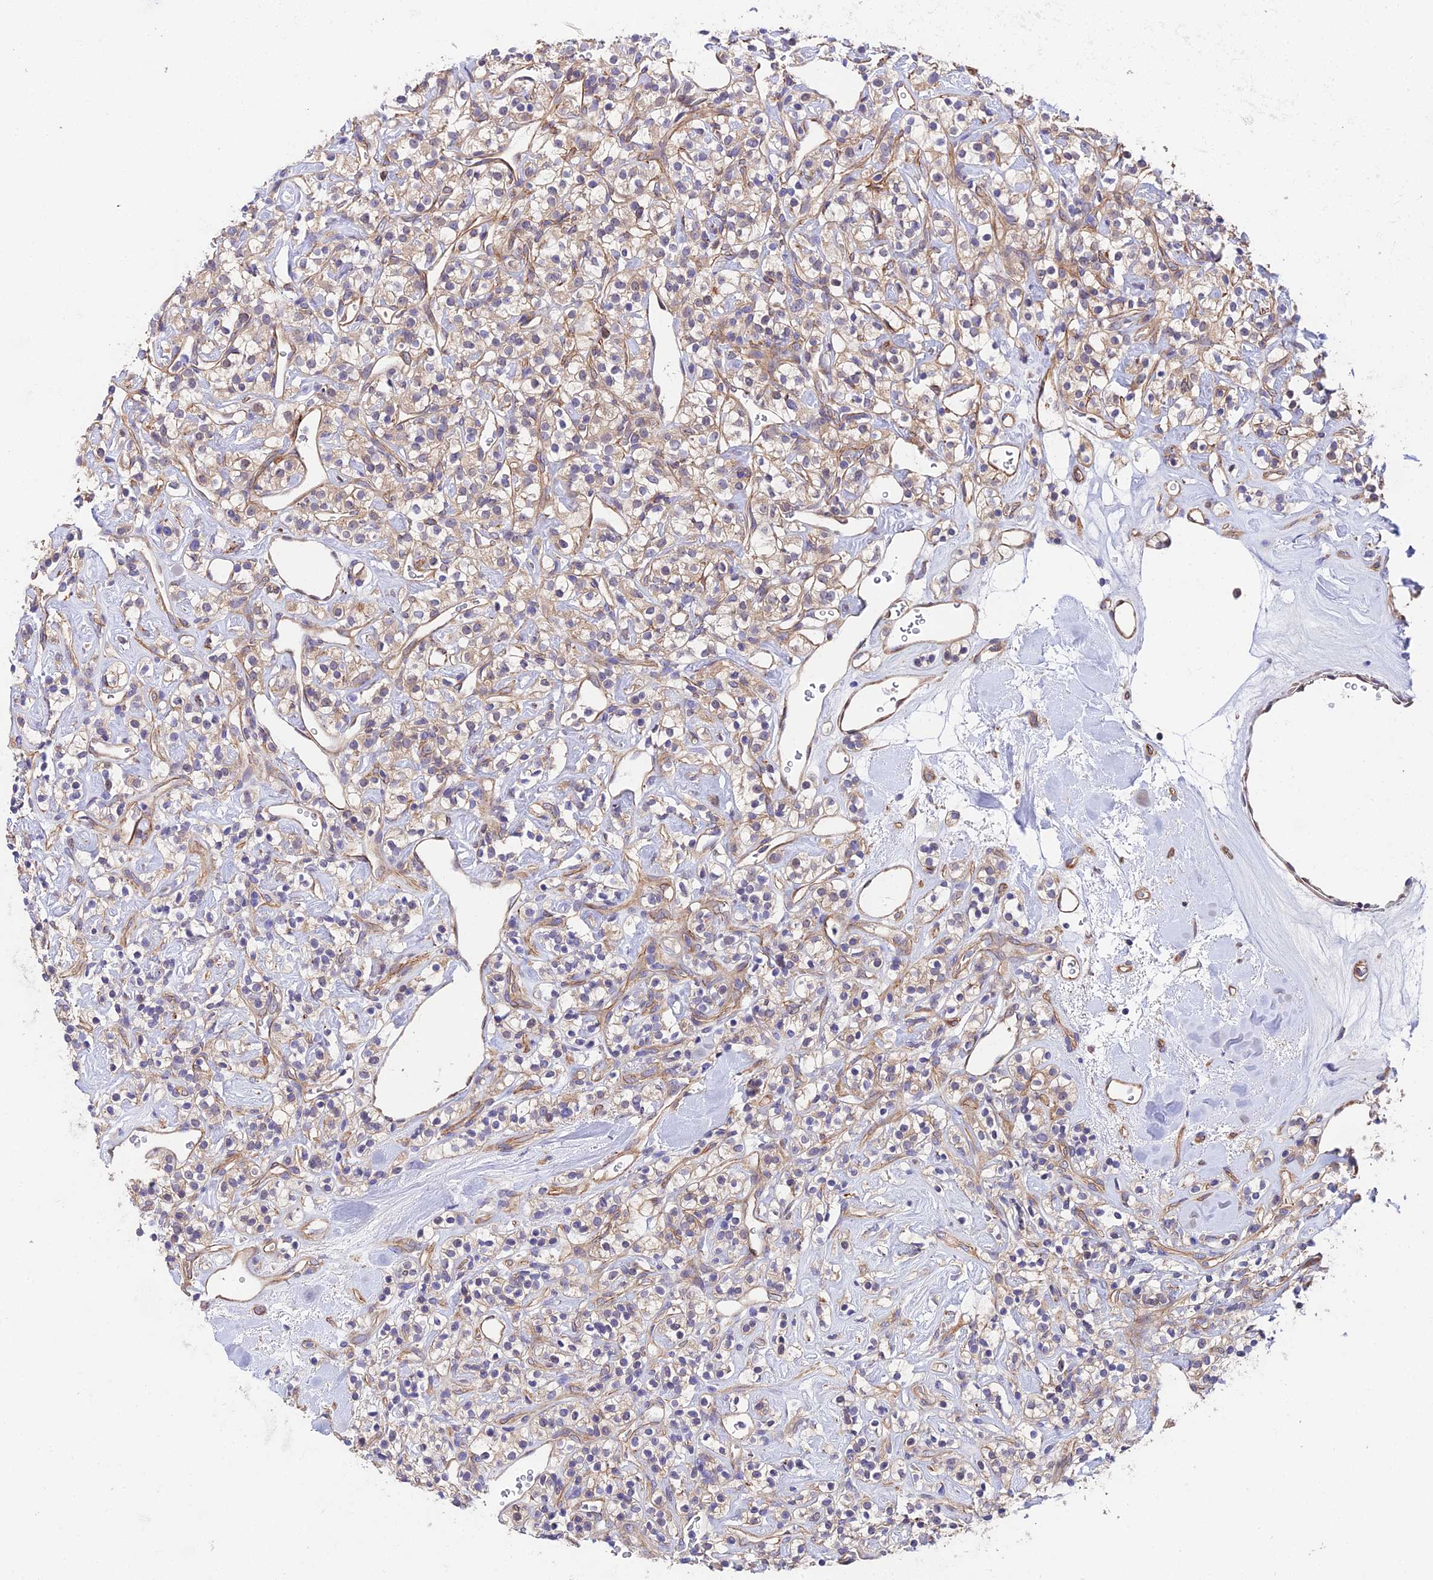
{"staining": {"intensity": "moderate", "quantity": "25%-75%", "location": "cytoplasmic/membranous"}, "tissue": "renal cancer", "cell_type": "Tumor cells", "image_type": "cancer", "snomed": [{"axis": "morphology", "description": "Adenocarcinoma, NOS"}, {"axis": "topography", "description": "Kidney"}], "caption": "Moderate cytoplasmic/membranous staining is identified in approximately 25%-75% of tumor cells in renal adenocarcinoma.", "gene": "QRFP", "patient": {"sex": "male", "age": 77}}